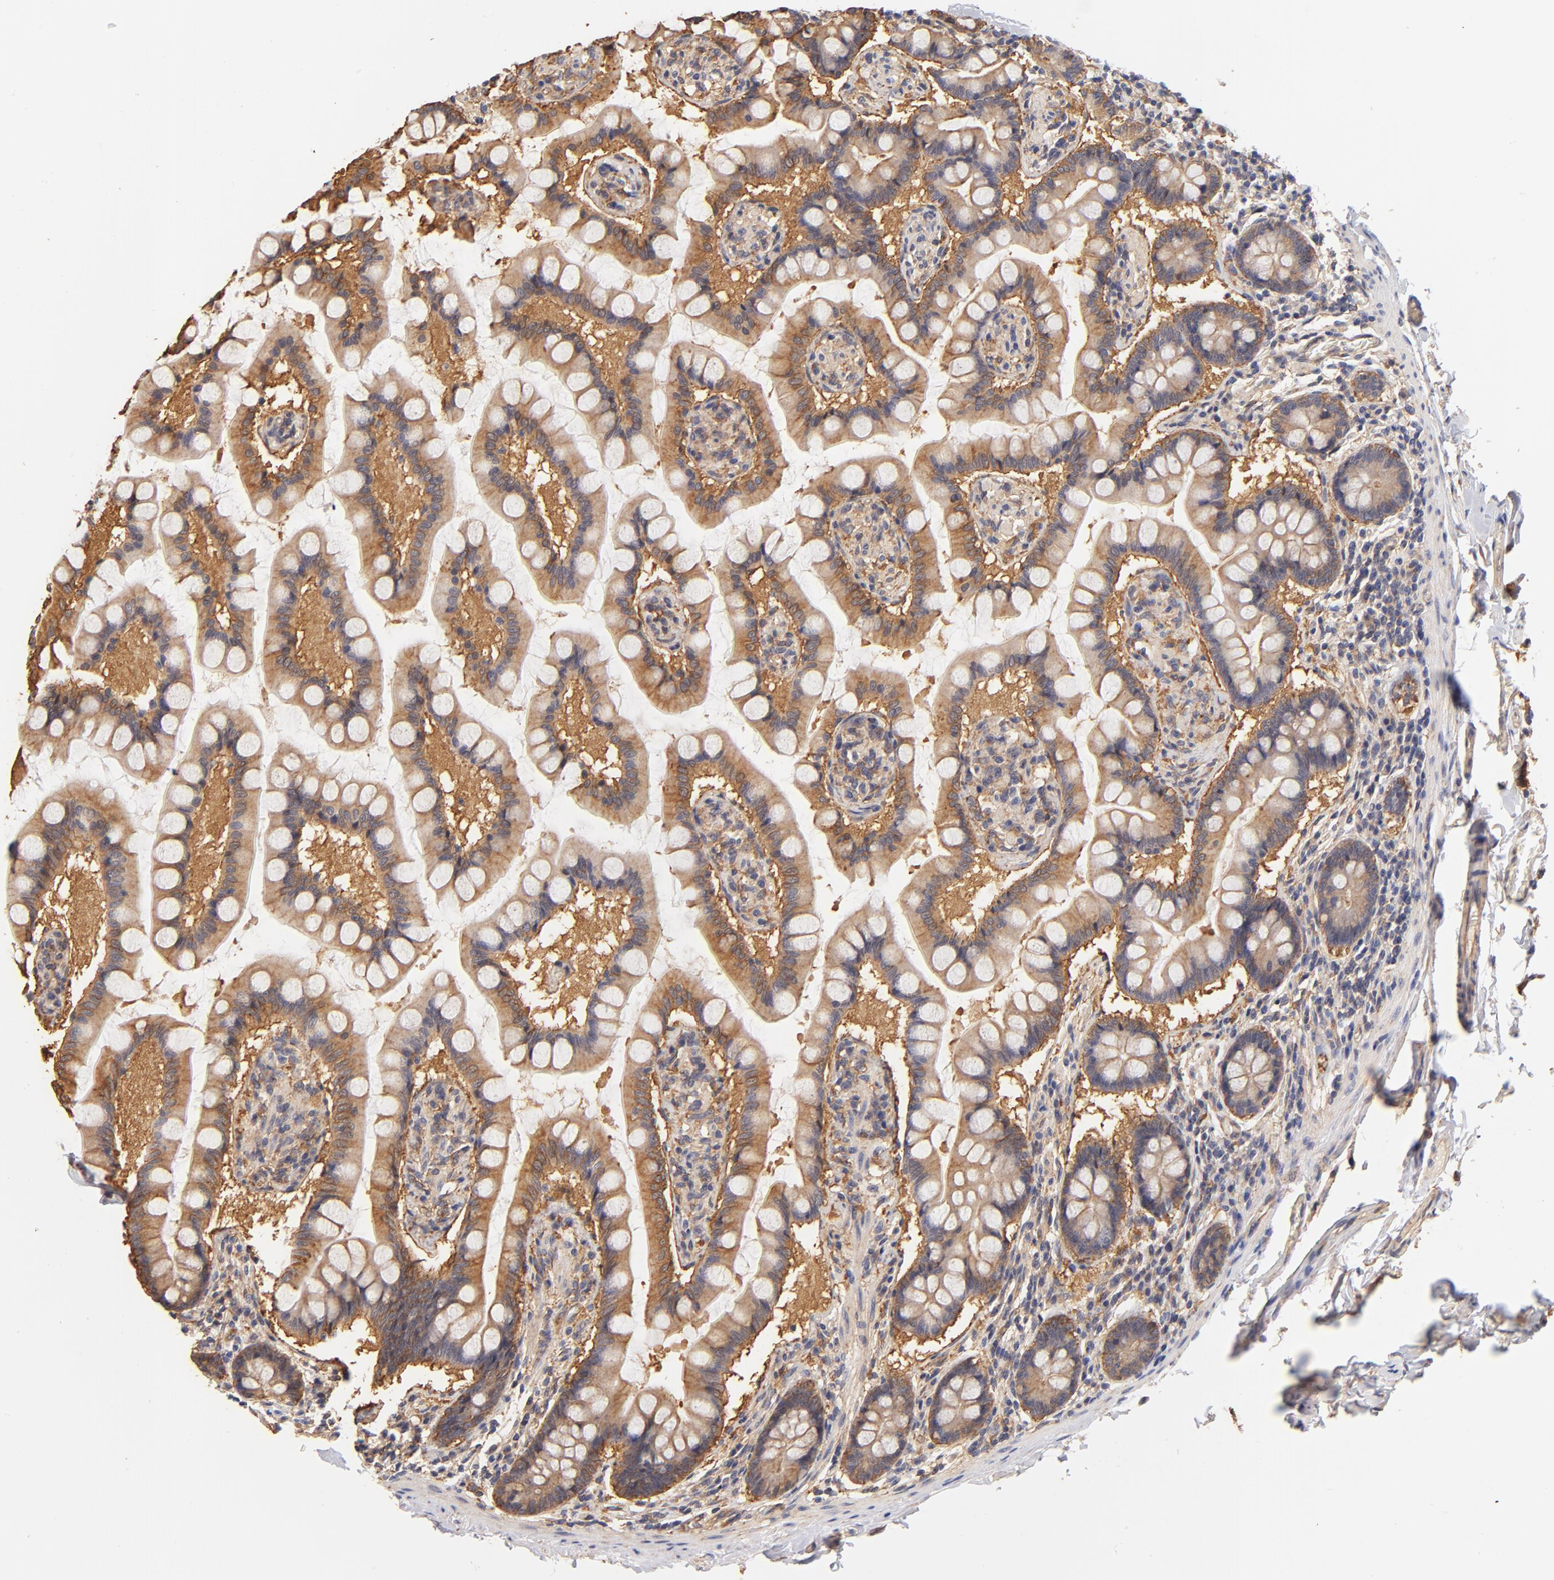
{"staining": {"intensity": "strong", "quantity": ">75%", "location": "cytoplasmic/membranous"}, "tissue": "small intestine", "cell_type": "Glandular cells", "image_type": "normal", "snomed": [{"axis": "morphology", "description": "Normal tissue, NOS"}, {"axis": "topography", "description": "Small intestine"}], "caption": "Glandular cells display high levels of strong cytoplasmic/membranous expression in about >75% of cells in unremarkable human small intestine. The staining is performed using DAB brown chromogen to label protein expression. The nuclei are counter-stained blue using hematoxylin.", "gene": "FCMR", "patient": {"sex": "male", "age": 41}}